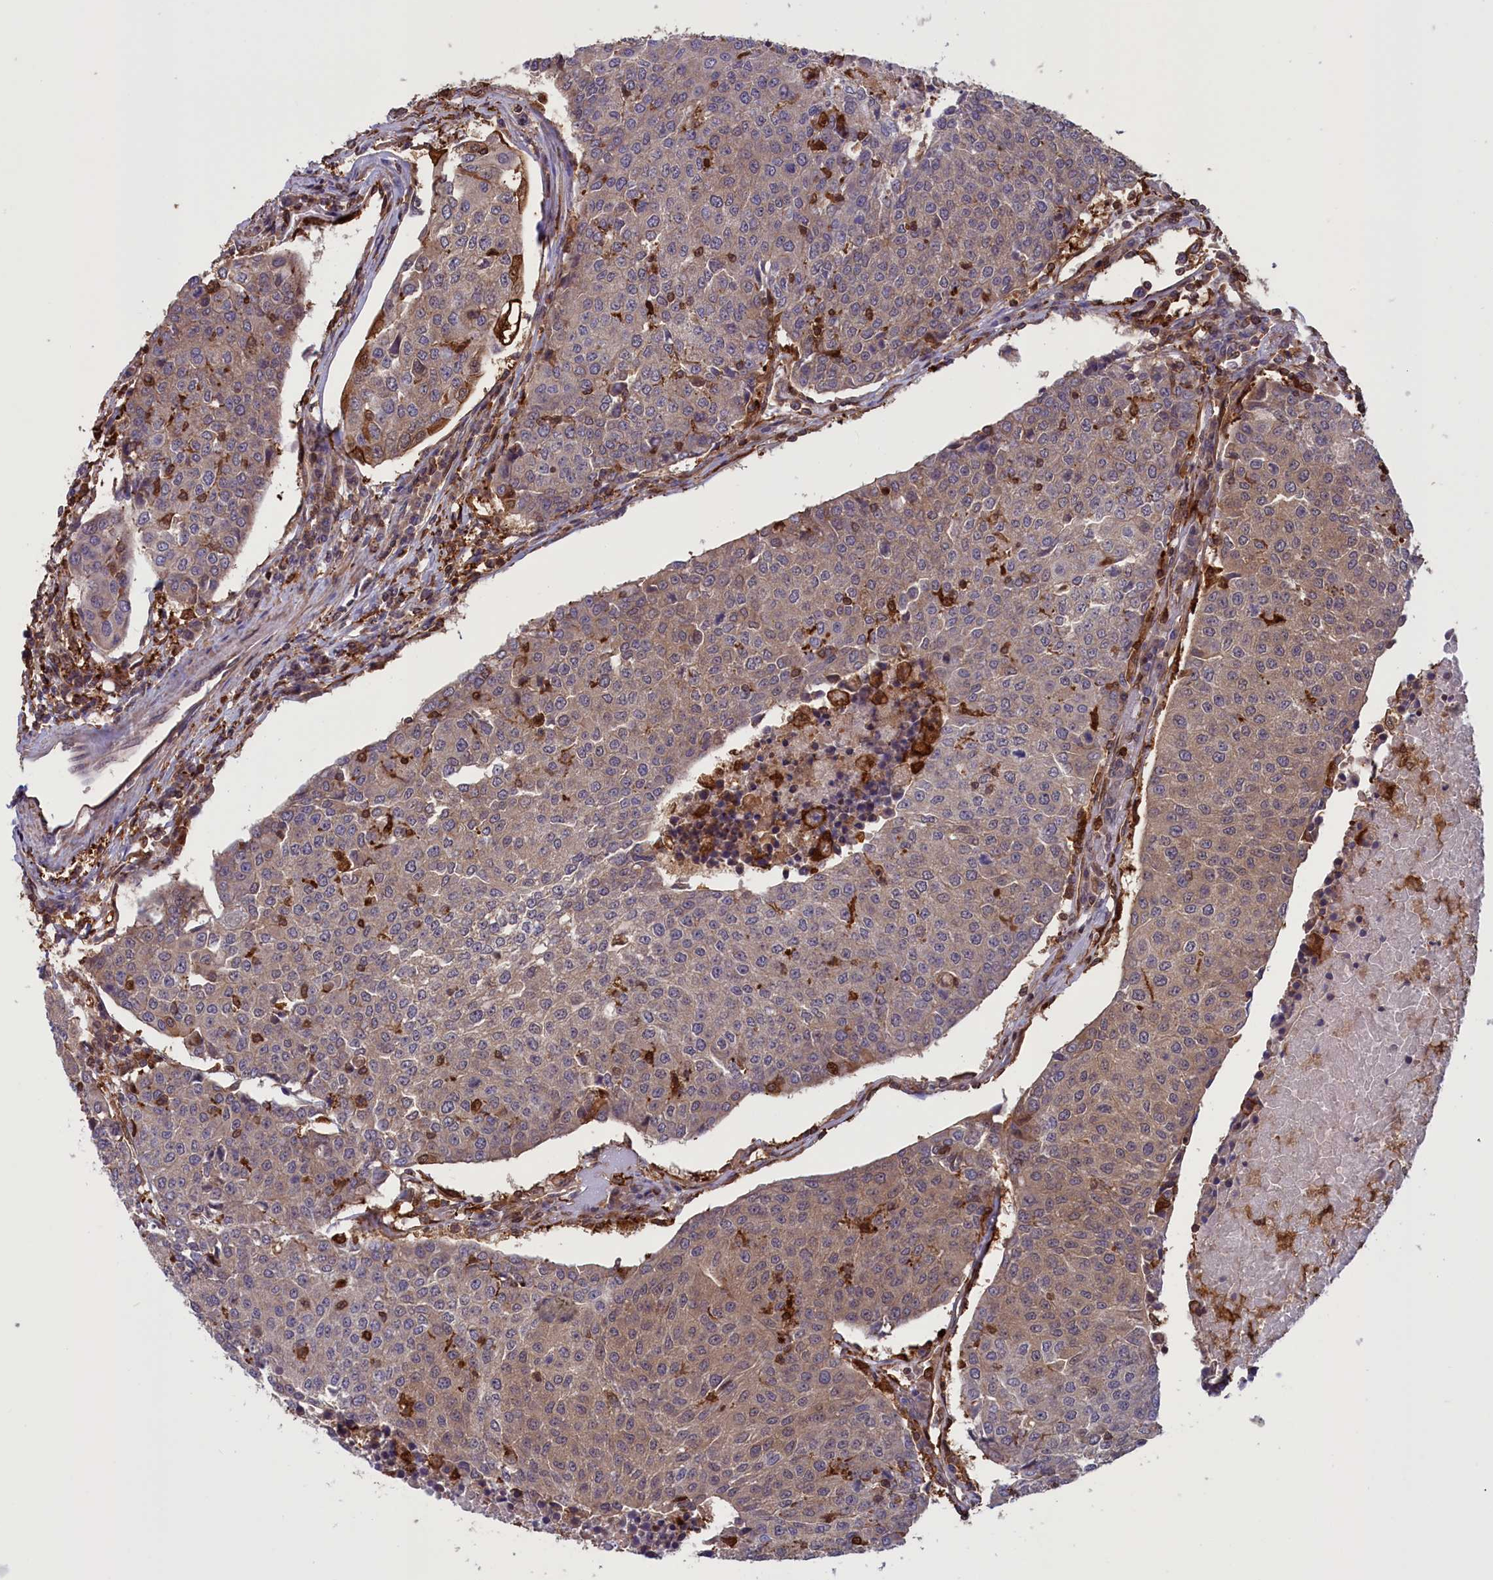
{"staining": {"intensity": "weak", "quantity": ">75%", "location": "cytoplasmic/membranous"}, "tissue": "urothelial cancer", "cell_type": "Tumor cells", "image_type": "cancer", "snomed": [{"axis": "morphology", "description": "Urothelial carcinoma, High grade"}, {"axis": "topography", "description": "Urinary bladder"}], "caption": "About >75% of tumor cells in urothelial cancer exhibit weak cytoplasmic/membranous protein staining as visualized by brown immunohistochemical staining.", "gene": "ARHGAP18", "patient": {"sex": "female", "age": 85}}